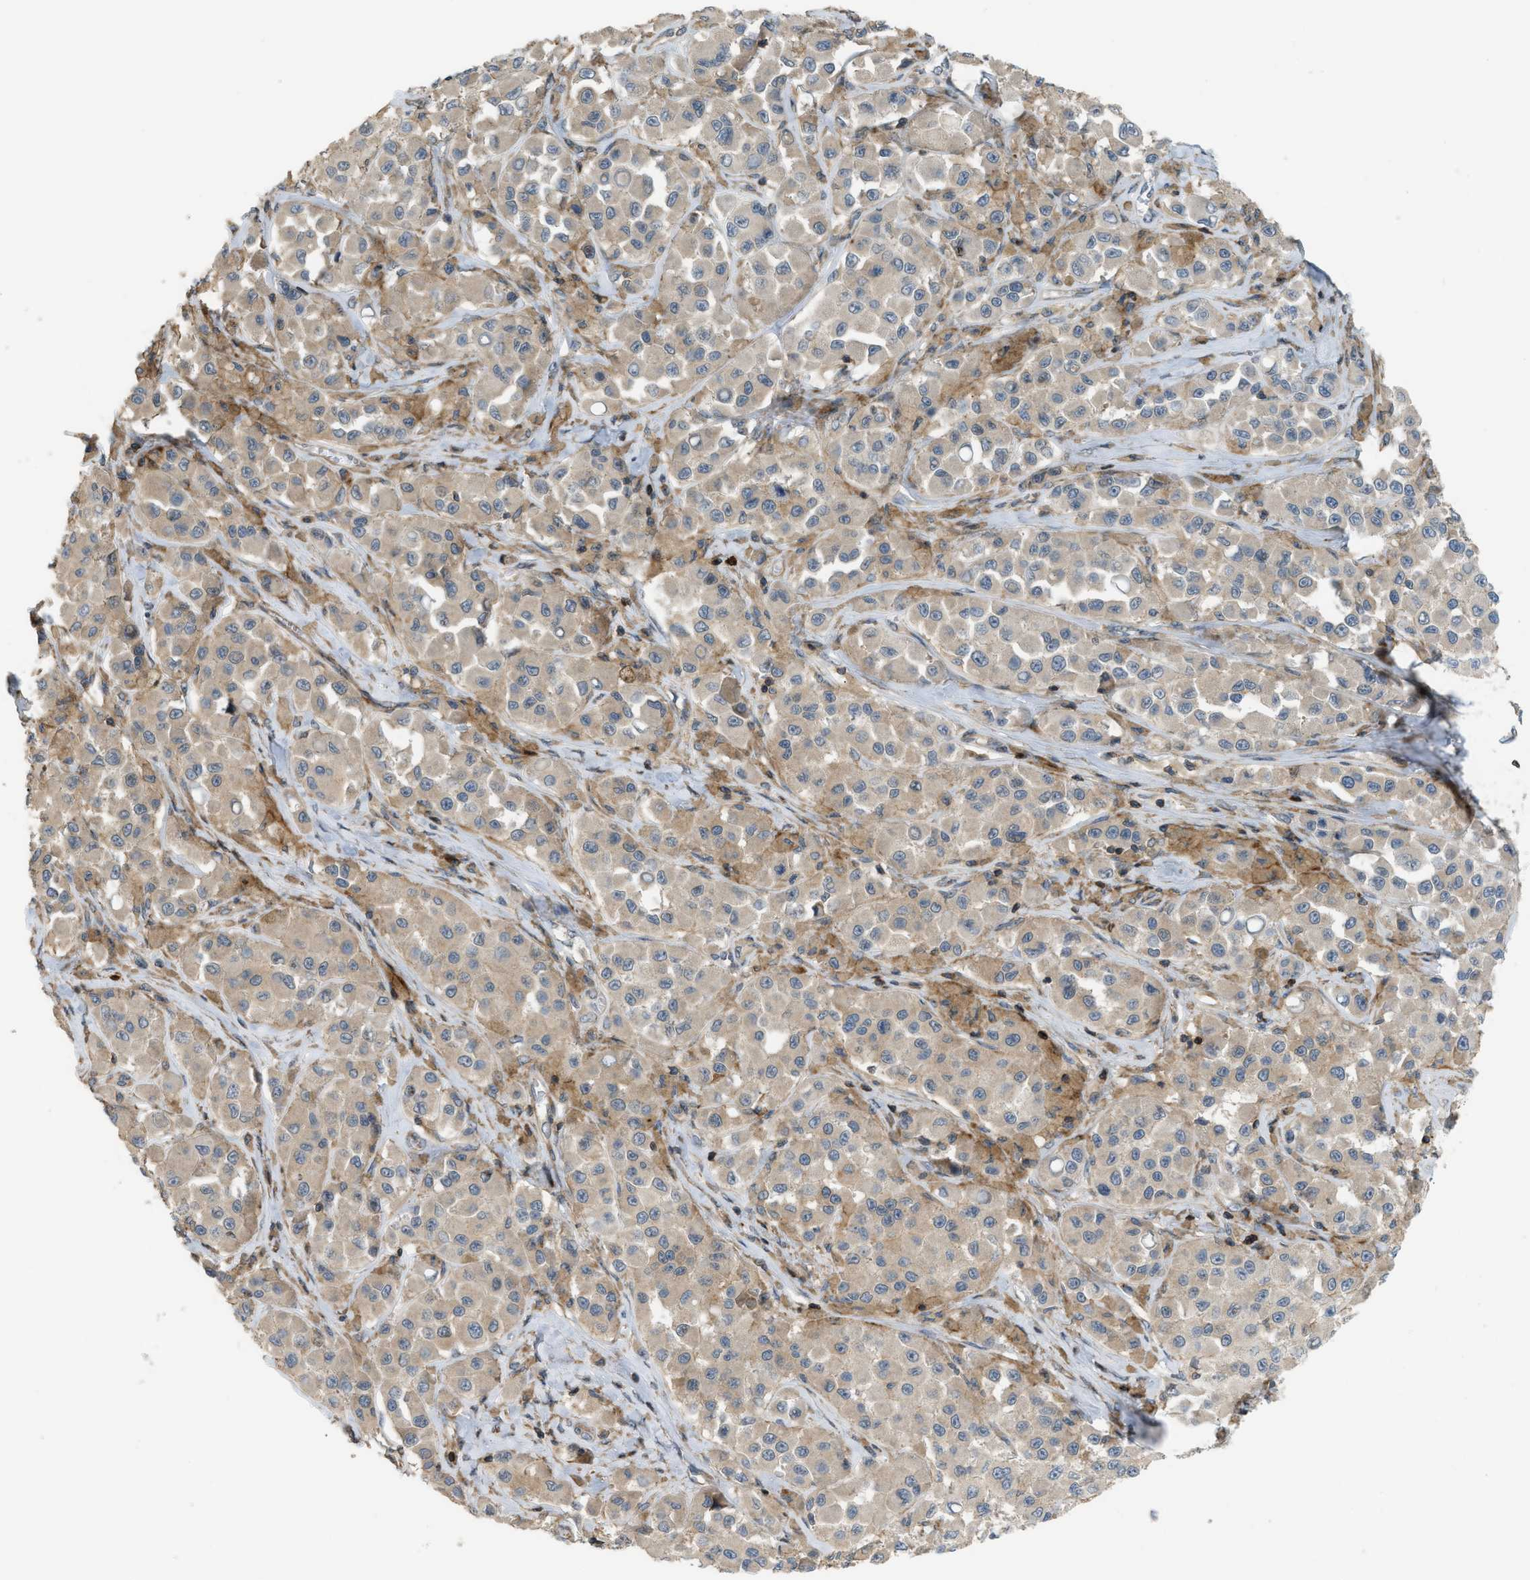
{"staining": {"intensity": "weak", "quantity": ">75%", "location": "cytoplasmic/membranous"}, "tissue": "melanoma", "cell_type": "Tumor cells", "image_type": "cancer", "snomed": [{"axis": "morphology", "description": "Malignant melanoma, NOS"}, {"axis": "topography", "description": "Skin"}], "caption": "A low amount of weak cytoplasmic/membranous positivity is appreciated in about >75% of tumor cells in malignant melanoma tissue.", "gene": "BTN3A2", "patient": {"sex": "male", "age": 84}}